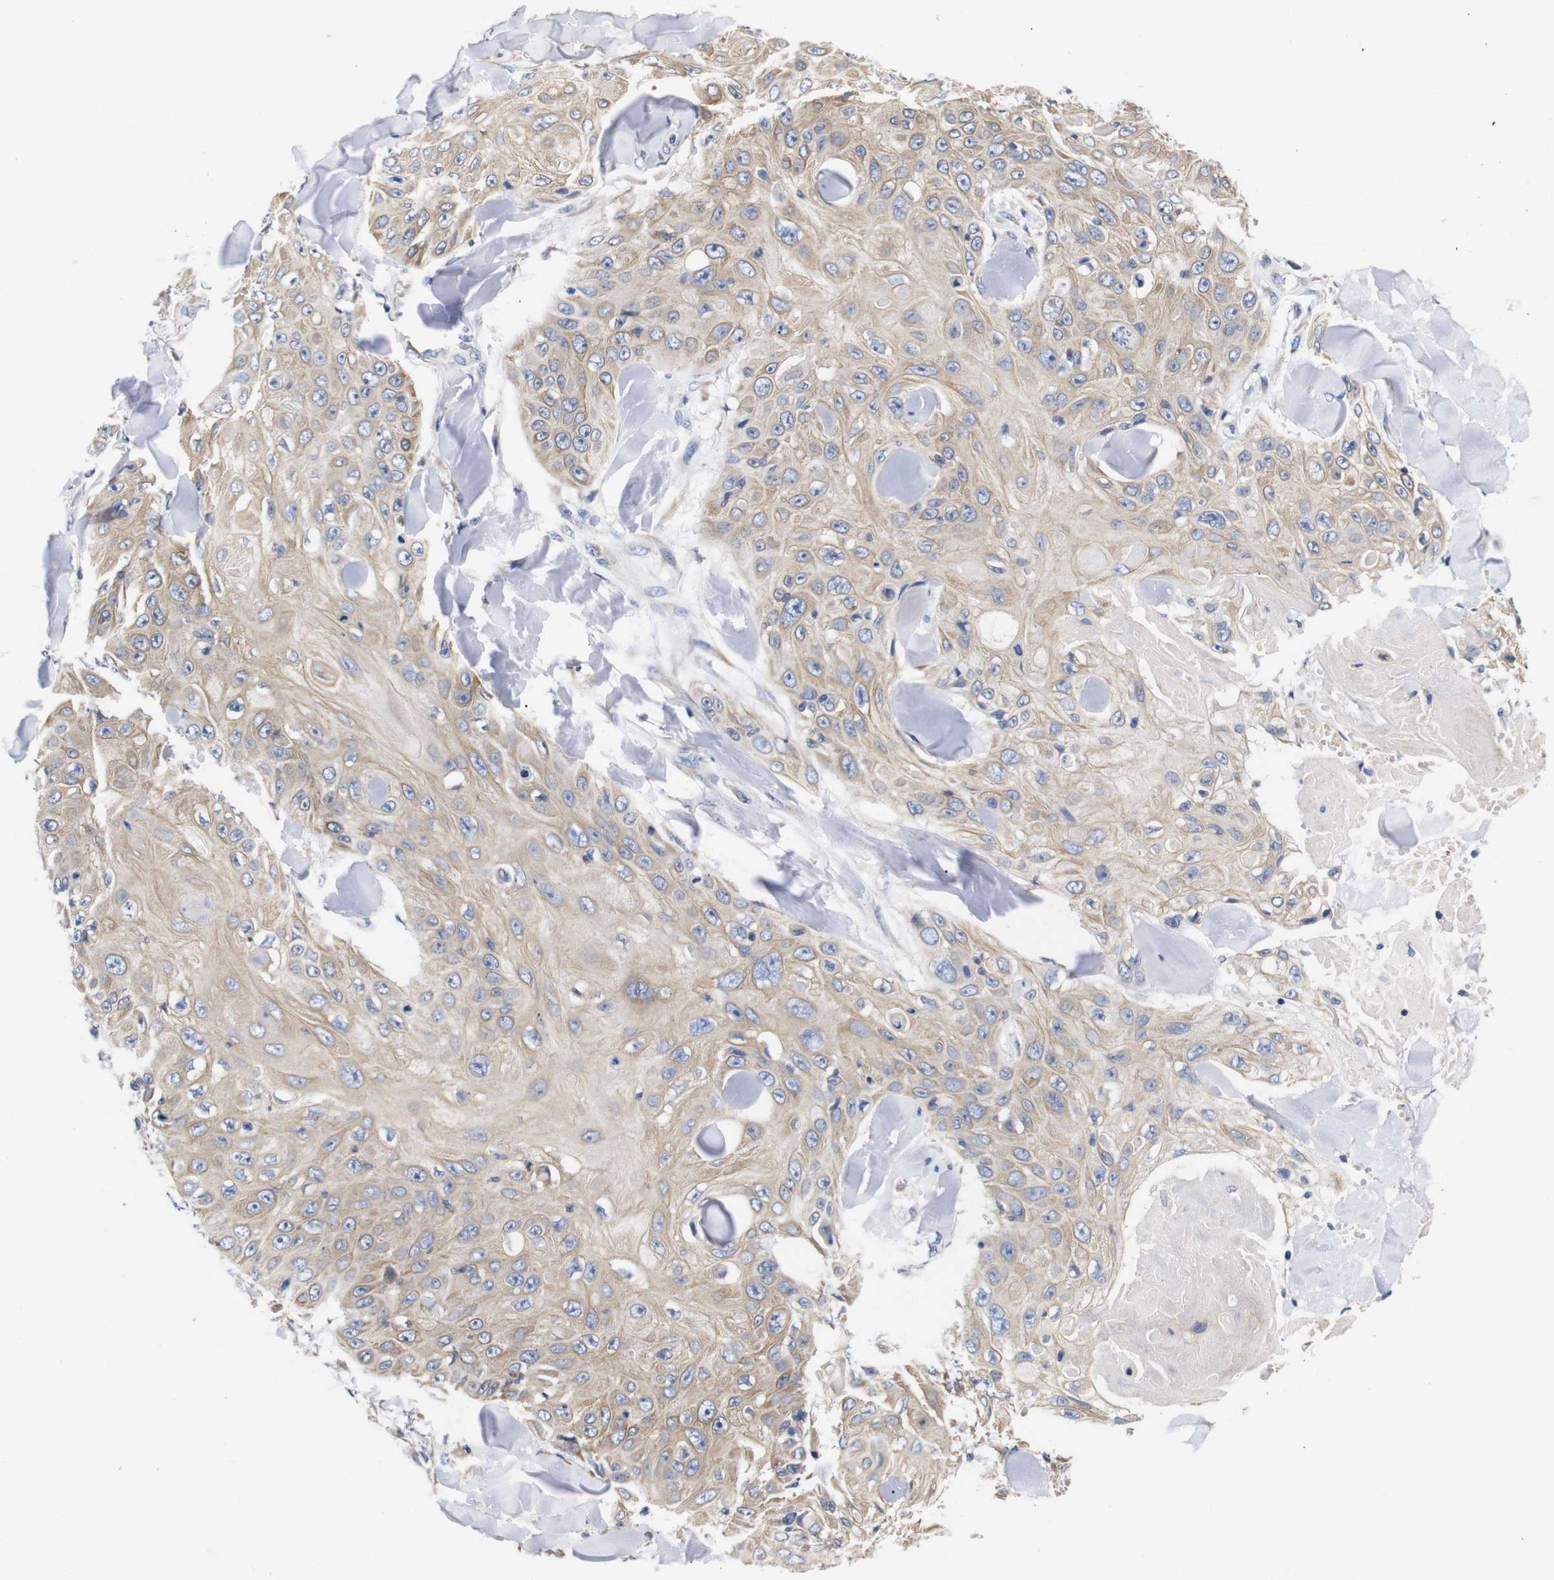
{"staining": {"intensity": "weak", "quantity": ">75%", "location": "cytoplasmic/membranous"}, "tissue": "skin cancer", "cell_type": "Tumor cells", "image_type": "cancer", "snomed": [{"axis": "morphology", "description": "Squamous cell carcinoma, NOS"}, {"axis": "topography", "description": "Skin"}], "caption": "Protein analysis of skin squamous cell carcinoma tissue exhibits weak cytoplasmic/membranous positivity in approximately >75% of tumor cells.", "gene": "OPN3", "patient": {"sex": "male", "age": 86}}